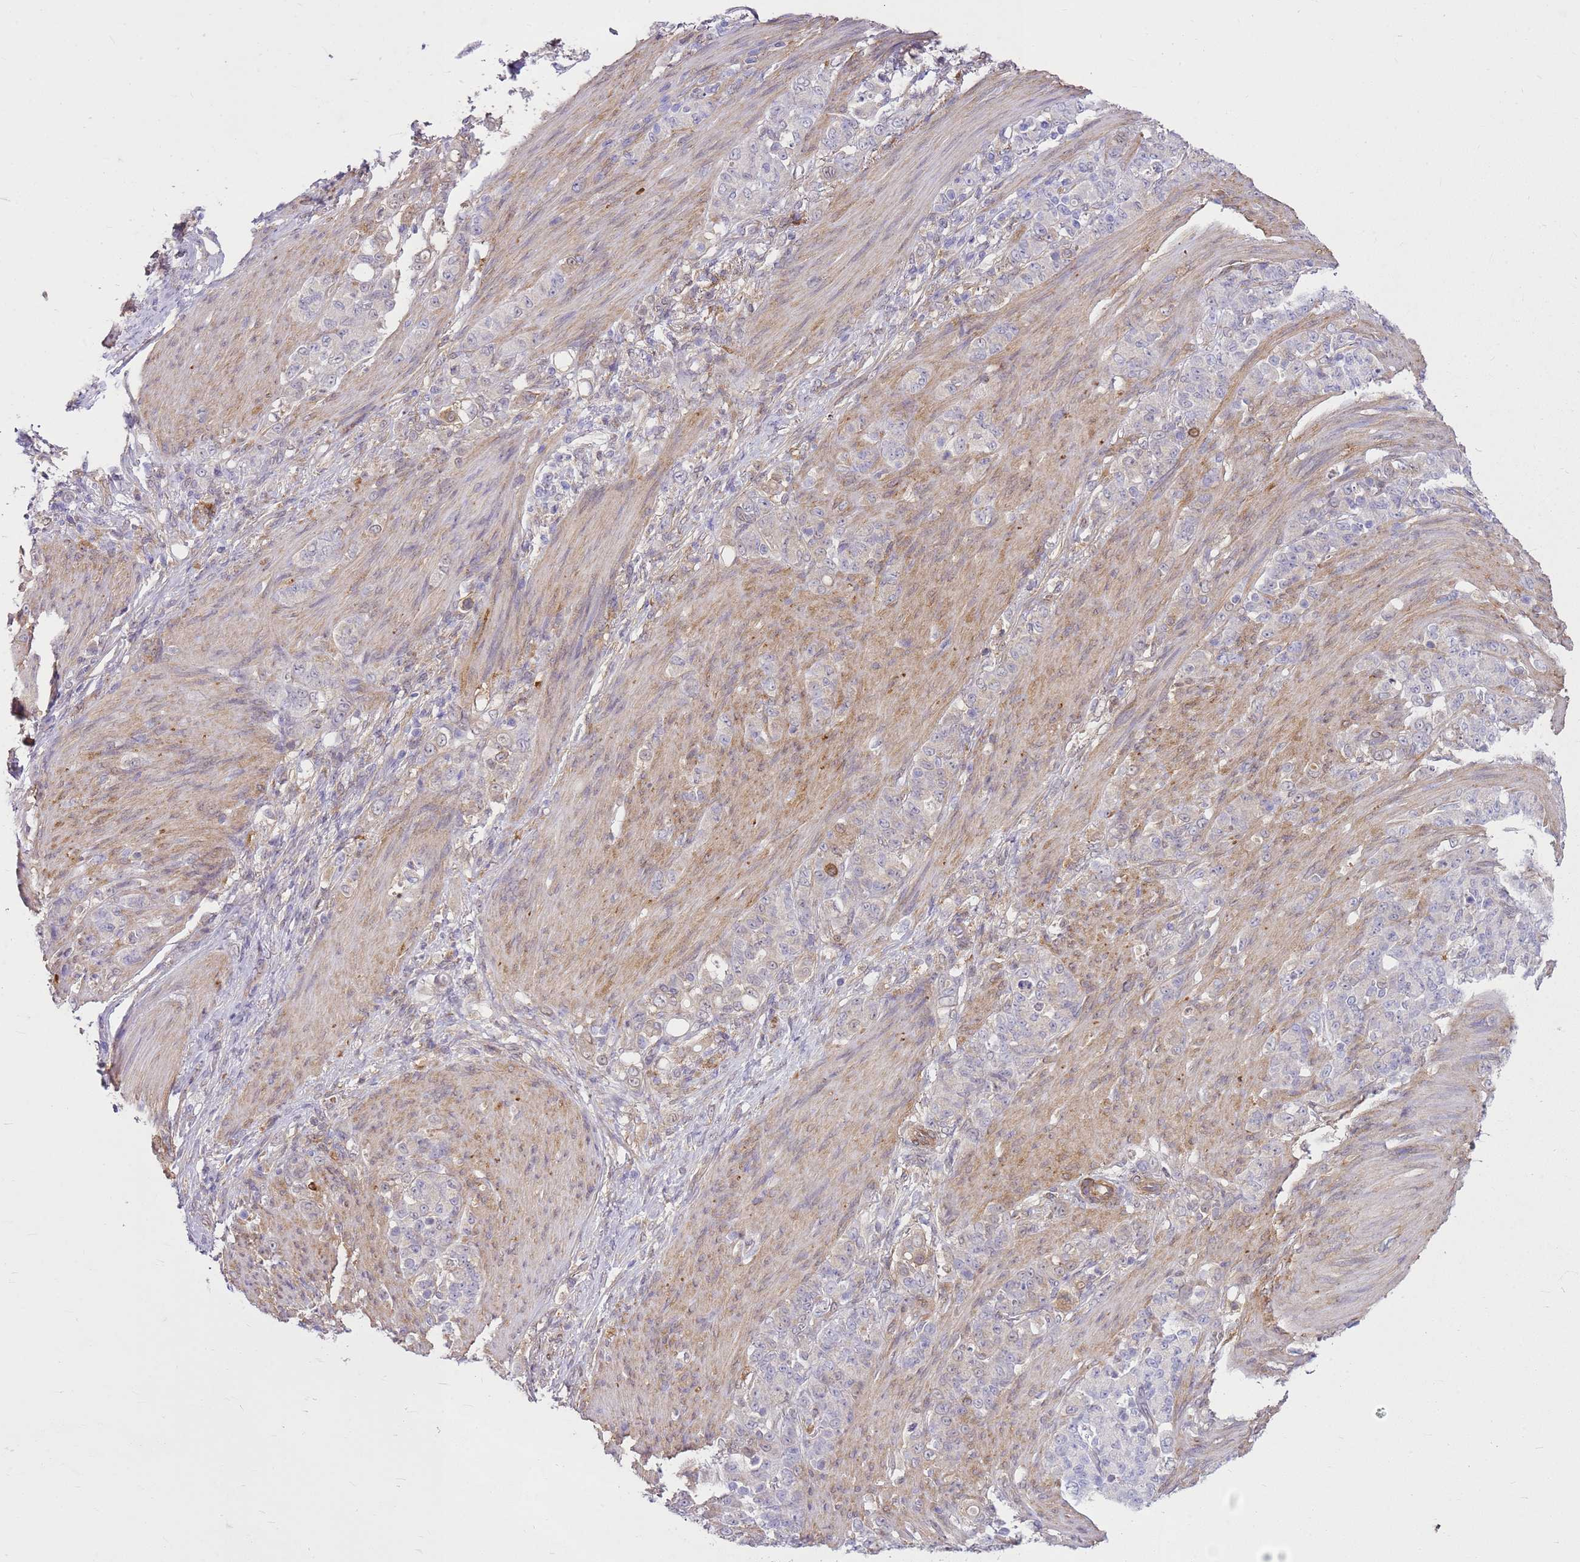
{"staining": {"intensity": "negative", "quantity": "none", "location": "none"}, "tissue": "stomach cancer", "cell_type": "Tumor cells", "image_type": "cancer", "snomed": [{"axis": "morphology", "description": "Adenocarcinoma, NOS"}, {"axis": "topography", "description": "Stomach"}], "caption": "This is a histopathology image of immunohistochemistry (IHC) staining of stomach cancer (adenocarcinoma), which shows no positivity in tumor cells.", "gene": "HSPB1", "patient": {"sex": "female", "age": 79}}